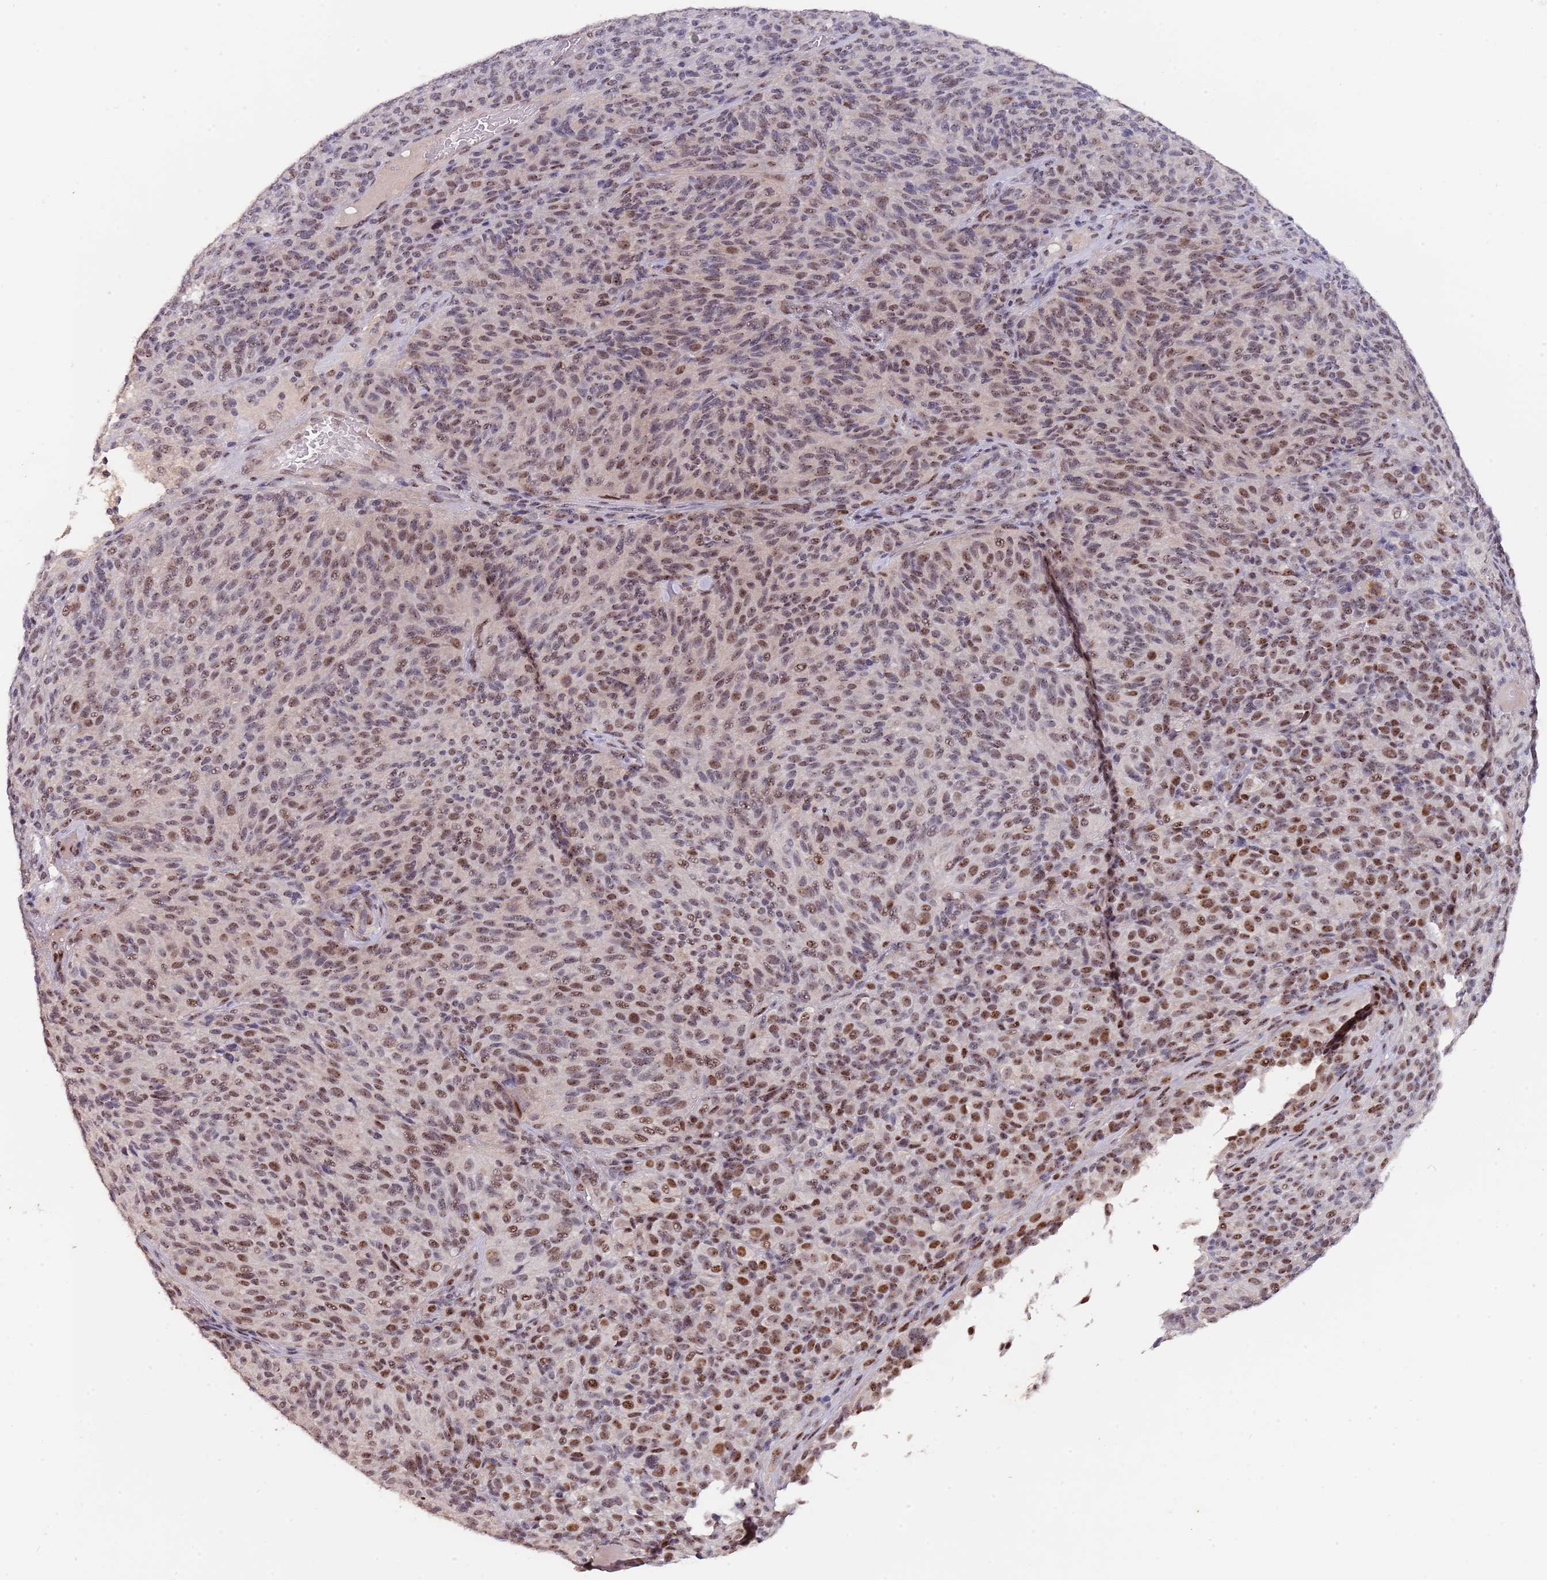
{"staining": {"intensity": "moderate", "quantity": ">75%", "location": "nuclear"}, "tissue": "melanoma", "cell_type": "Tumor cells", "image_type": "cancer", "snomed": [{"axis": "morphology", "description": "Malignant melanoma, Metastatic site"}, {"axis": "topography", "description": "Brain"}], "caption": "High-power microscopy captured an immunohistochemistry histopathology image of melanoma, revealing moderate nuclear staining in about >75% of tumor cells.", "gene": "CIZ1", "patient": {"sex": "female", "age": 56}}